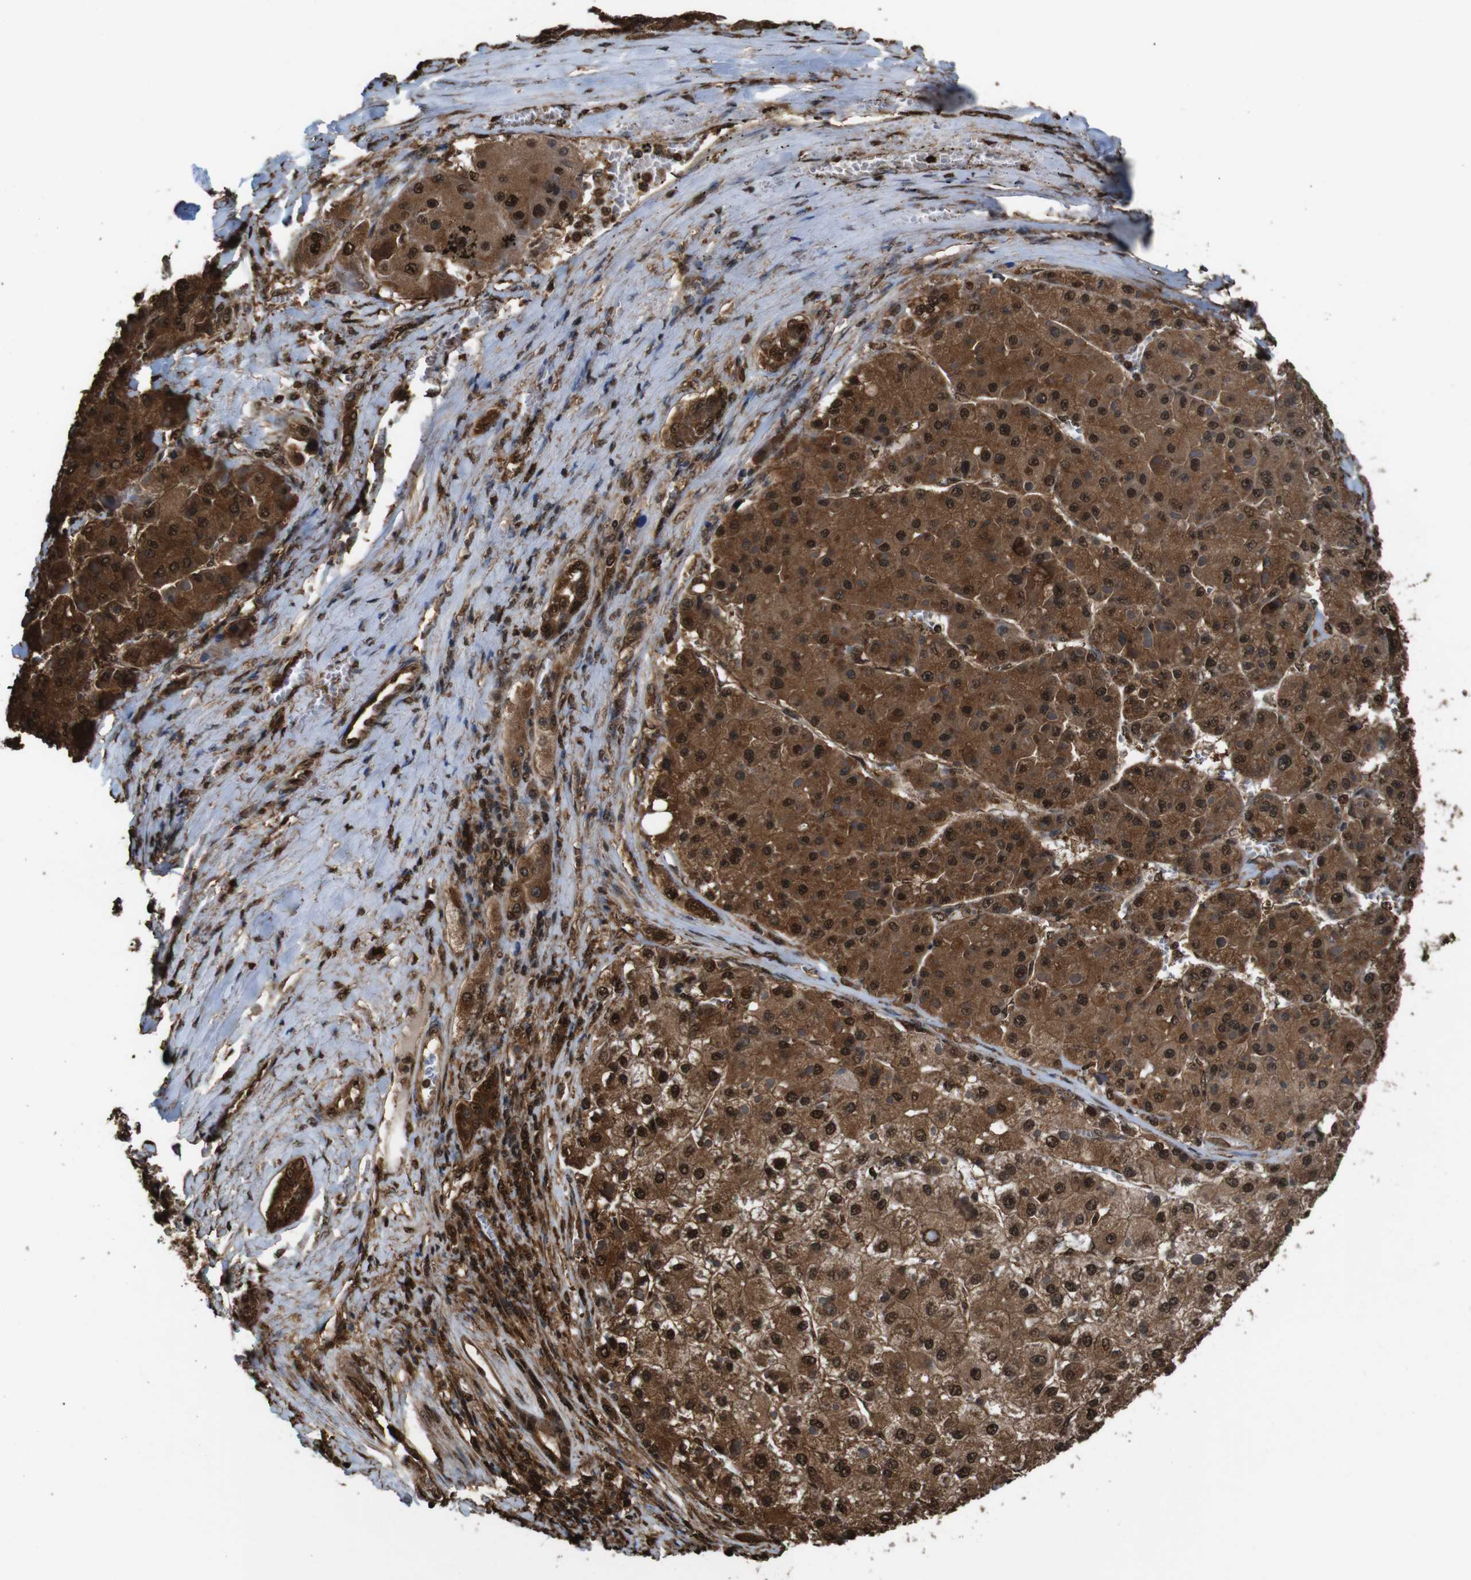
{"staining": {"intensity": "strong", "quantity": ">75%", "location": "cytoplasmic/membranous,nuclear"}, "tissue": "liver cancer", "cell_type": "Tumor cells", "image_type": "cancer", "snomed": [{"axis": "morphology", "description": "Carcinoma, Hepatocellular, NOS"}, {"axis": "topography", "description": "Liver"}], "caption": "High-power microscopy captured an immunohistochemistry (IHC) image of liver hepatocellular carcinoma, revealing strong cytoplasmic/membranous and nuclear expression in approximately >75% of tumor cells.", "gene": "VCP", "patient": {"sex": "female", "age": 73}}